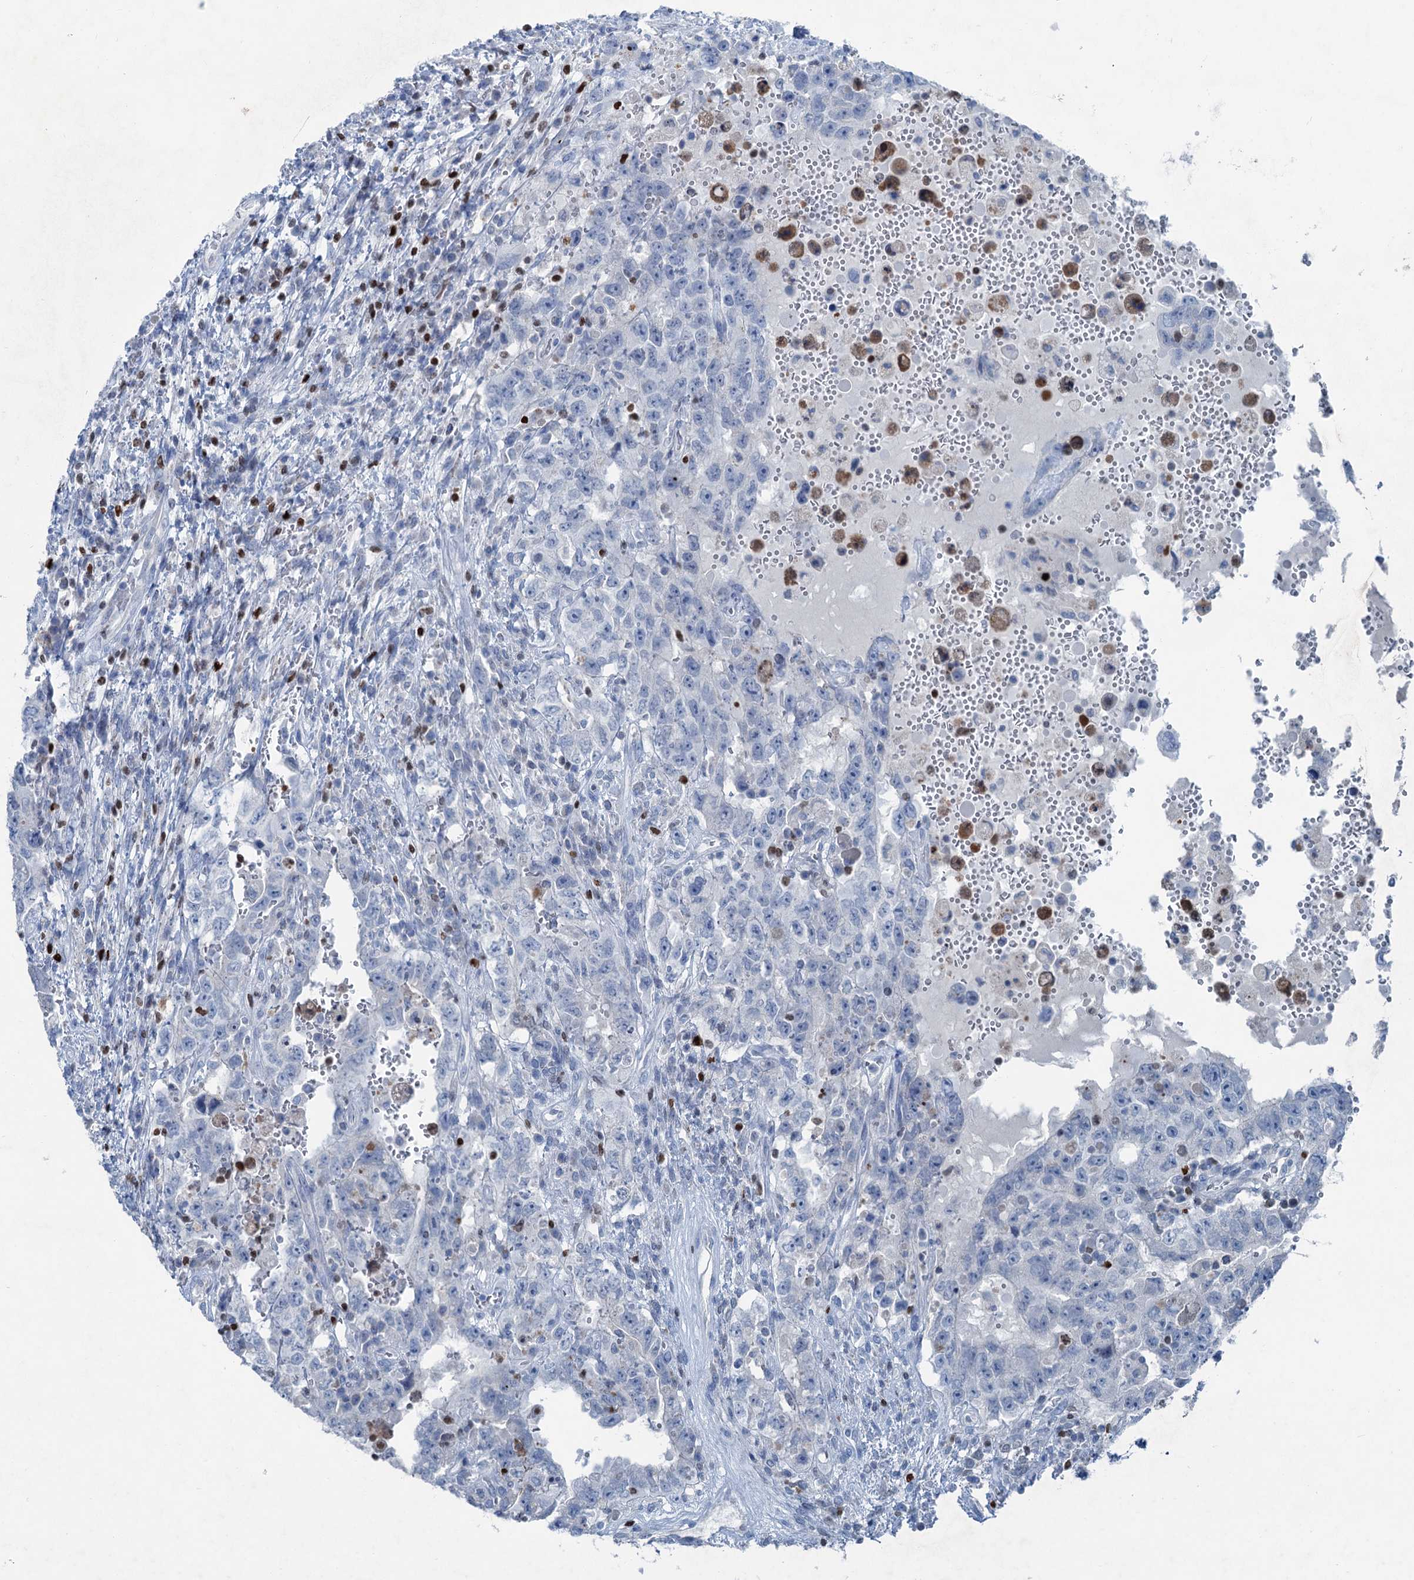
{"staining": {"intensity": "negative", "quantity": "none", "location": "none"}, "tissue": "testis cancer", "cell_type": "Tumor cells", "image_type": "cancer", "snomed": [{"axis": "morphology", "description": "Carcinoma, Embryonal, NOS"}, {"axis": "topography", "description": "Testis"}], "caption": "Micrograph shows no protein staining in tumor cells of embryonal carcinoma (testis) tissue. (Brightfield microscopy of DAB (3,3'-diaminobenzidine) immunohistochemistry (IHC) at high magnification).", "gene": "ELP4", "patient": {"sex": "male", "age": 26}}